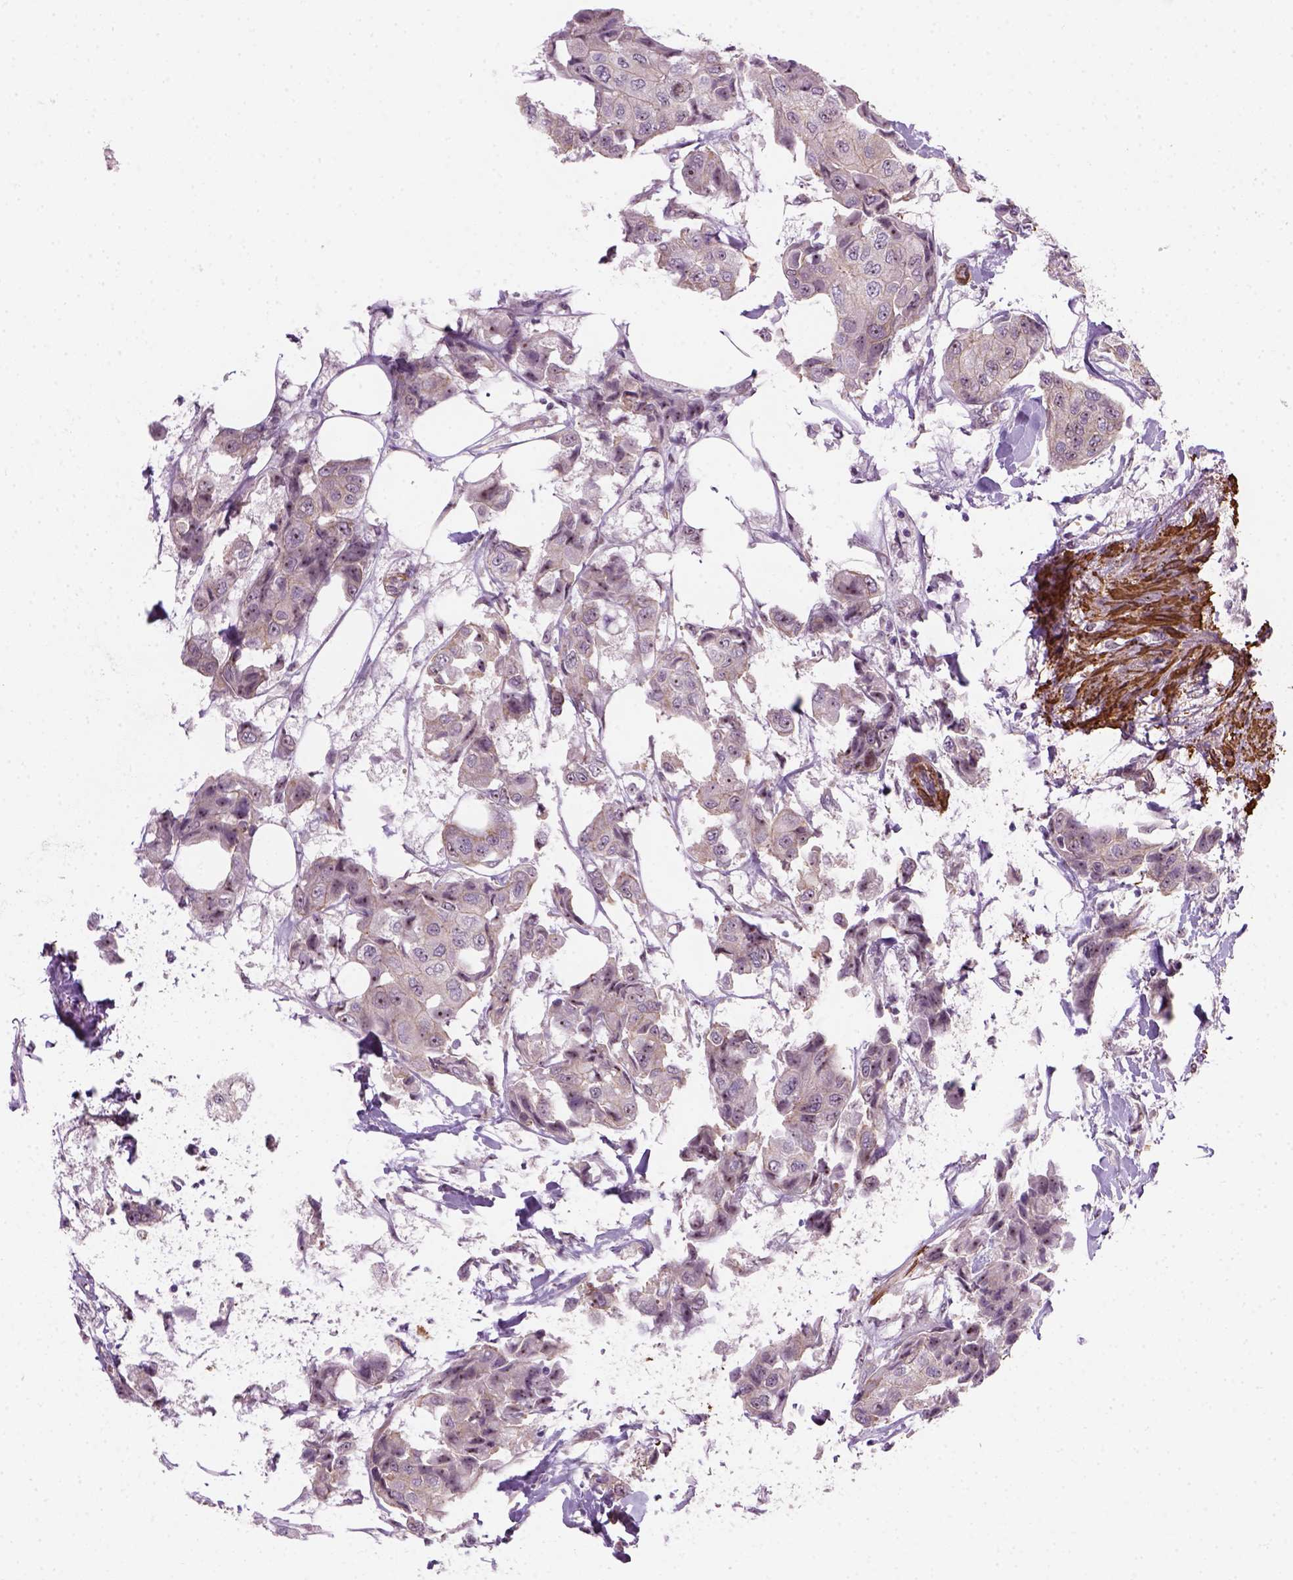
{"staining": {"intensity": "weak", "quantity": "<25%", "location": "nuclear"}, "tissue": "breast cancer", "cell_type": "Tumor cells", "image_type": "cancer", "snomed": [{"axis": "morphology", "description": "Duct carcinoma"}, {"axis": "topography", "description": "Breast"}, {"axis": "topography", "description": "Lymph node"}], "caption": "High power microscopy image of an immunohistochemistry (IHC) micrograph of breast cancer (infiltrating ductal carcinoma), revealing no significant positivity in tumor cells.", "gene": "RRS1", "patient": {"sex": "female", "age": 80}}